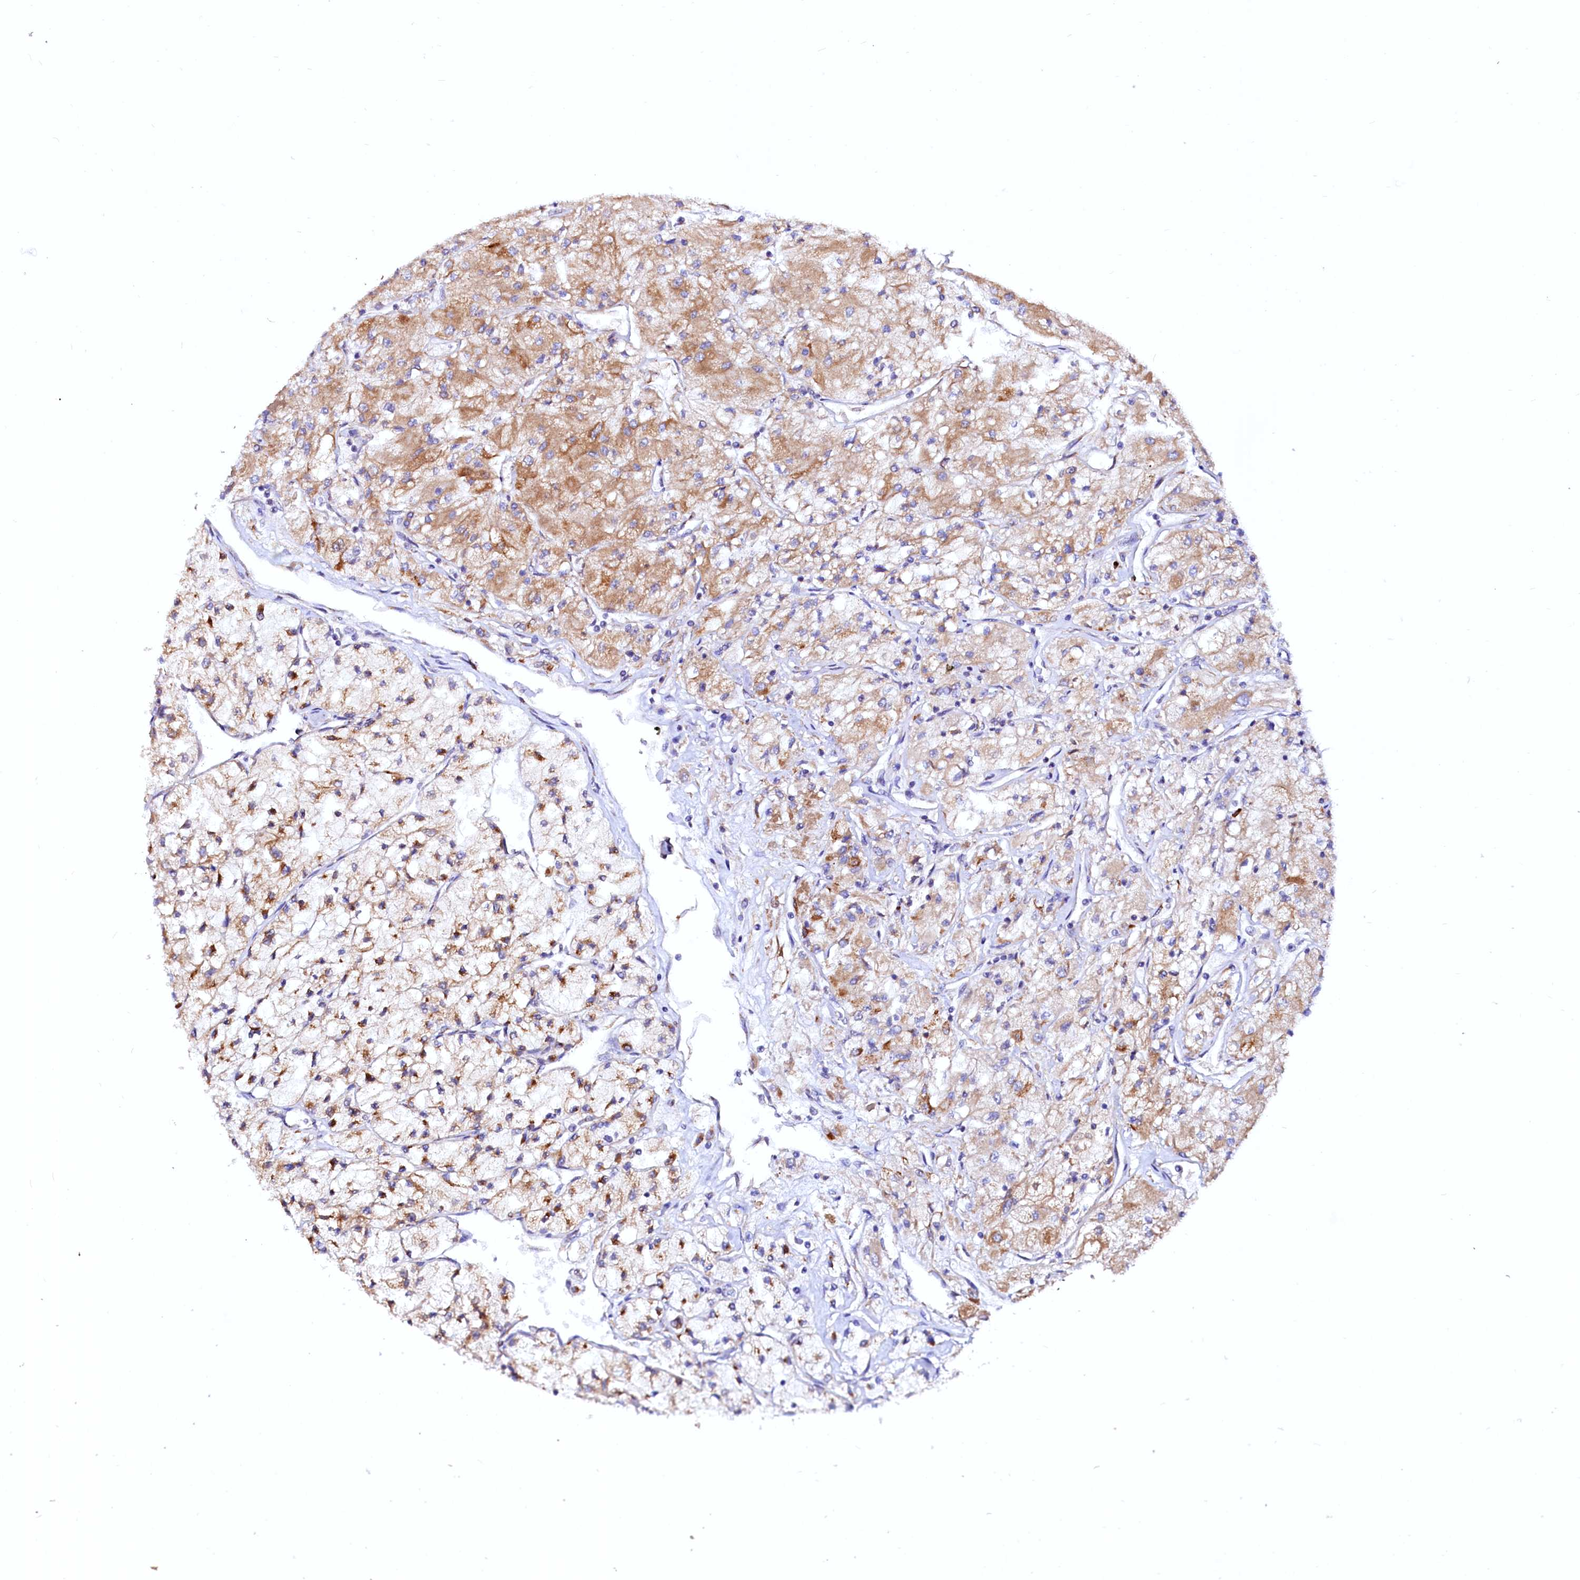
{"staining": {"intensity": "moderate", "quantity": "25%-75%", "location": "cytoplasmic/membranous"}, "tissue": "renal cancer", "cell_type": "Tumor cells", "image_type": "cancer", "snomed": [{"axis": "morphology", "description": "Adenocarcinoma, NOS"}, {"axis": "topography", "description": "Kidney"}], "caption": "Renal cancer (adenocarcinoma) tissue reveals moderate cytoplasmic/membranous expression in approximately 25%-75% of tumor cells The protein is stained brown, and the nuclei are stained in blue (DAB IHC with brightfield microscopy, high magnification).", "gene": "LMAN1", "patient": {"sex": "male", "age": 80}}